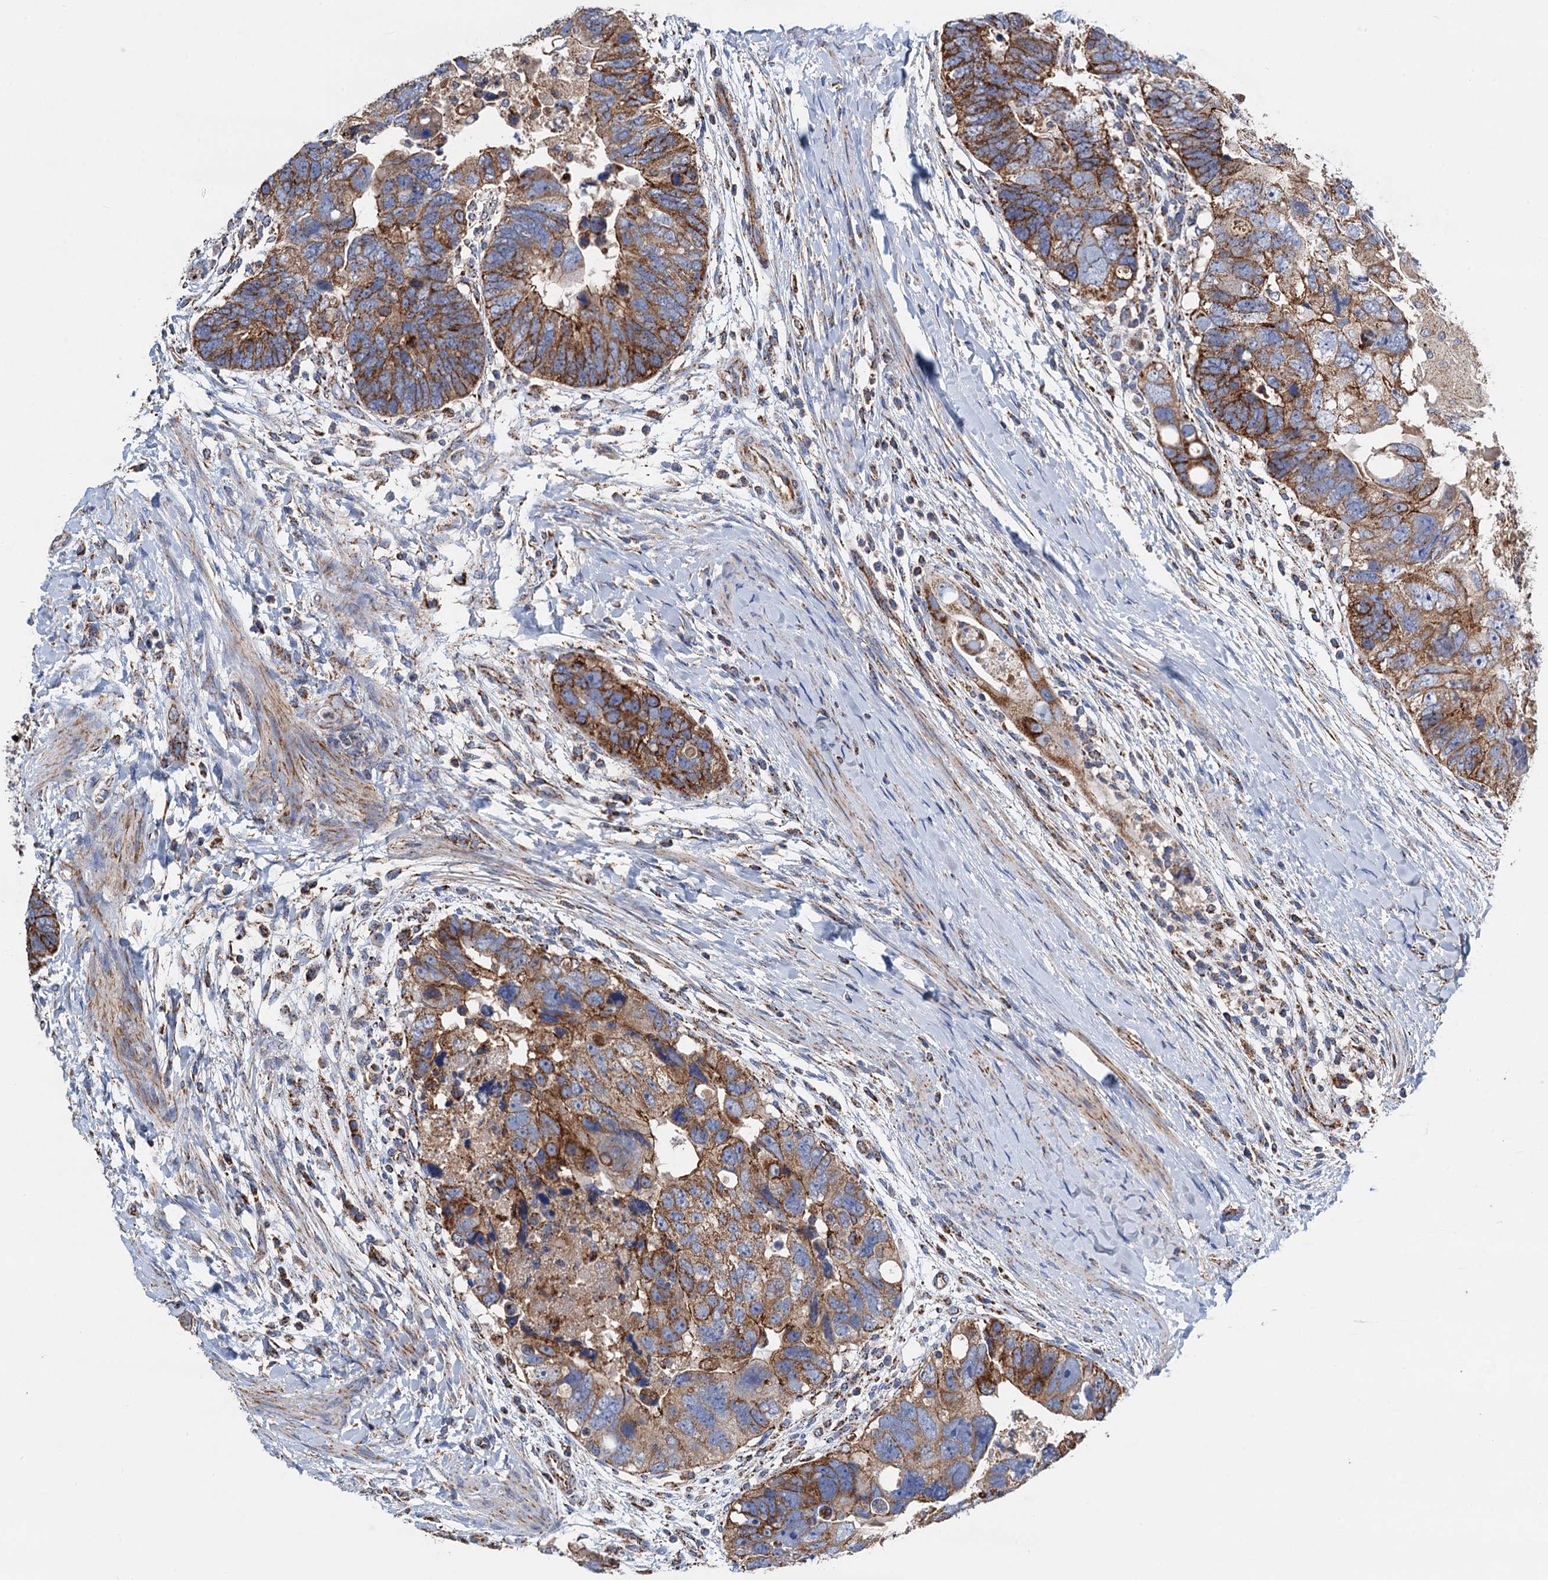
{"staining": {"intensity": "strong", "quantity": ">75%", "location": "cytoplasmic/membranous"}, "tissue": "colorectal cancer", "cell_type": "Tumor cells", "image_type": "cancer", "snomed": [{"axis": "morphology", "description": "Adenocarcinoma, NOS"}, {"axis": "topography", "description": "Rectum"}], "caption": "IHC image of human colorectal cancer (adenocarcinoma) stained for a protein (brown), which reveals high levels of strong cytoplasmic/membranous staining in about >75% of tumor cells.", "gene": "DGLUCY", "patient": {"sex": "male", "age": 59}}